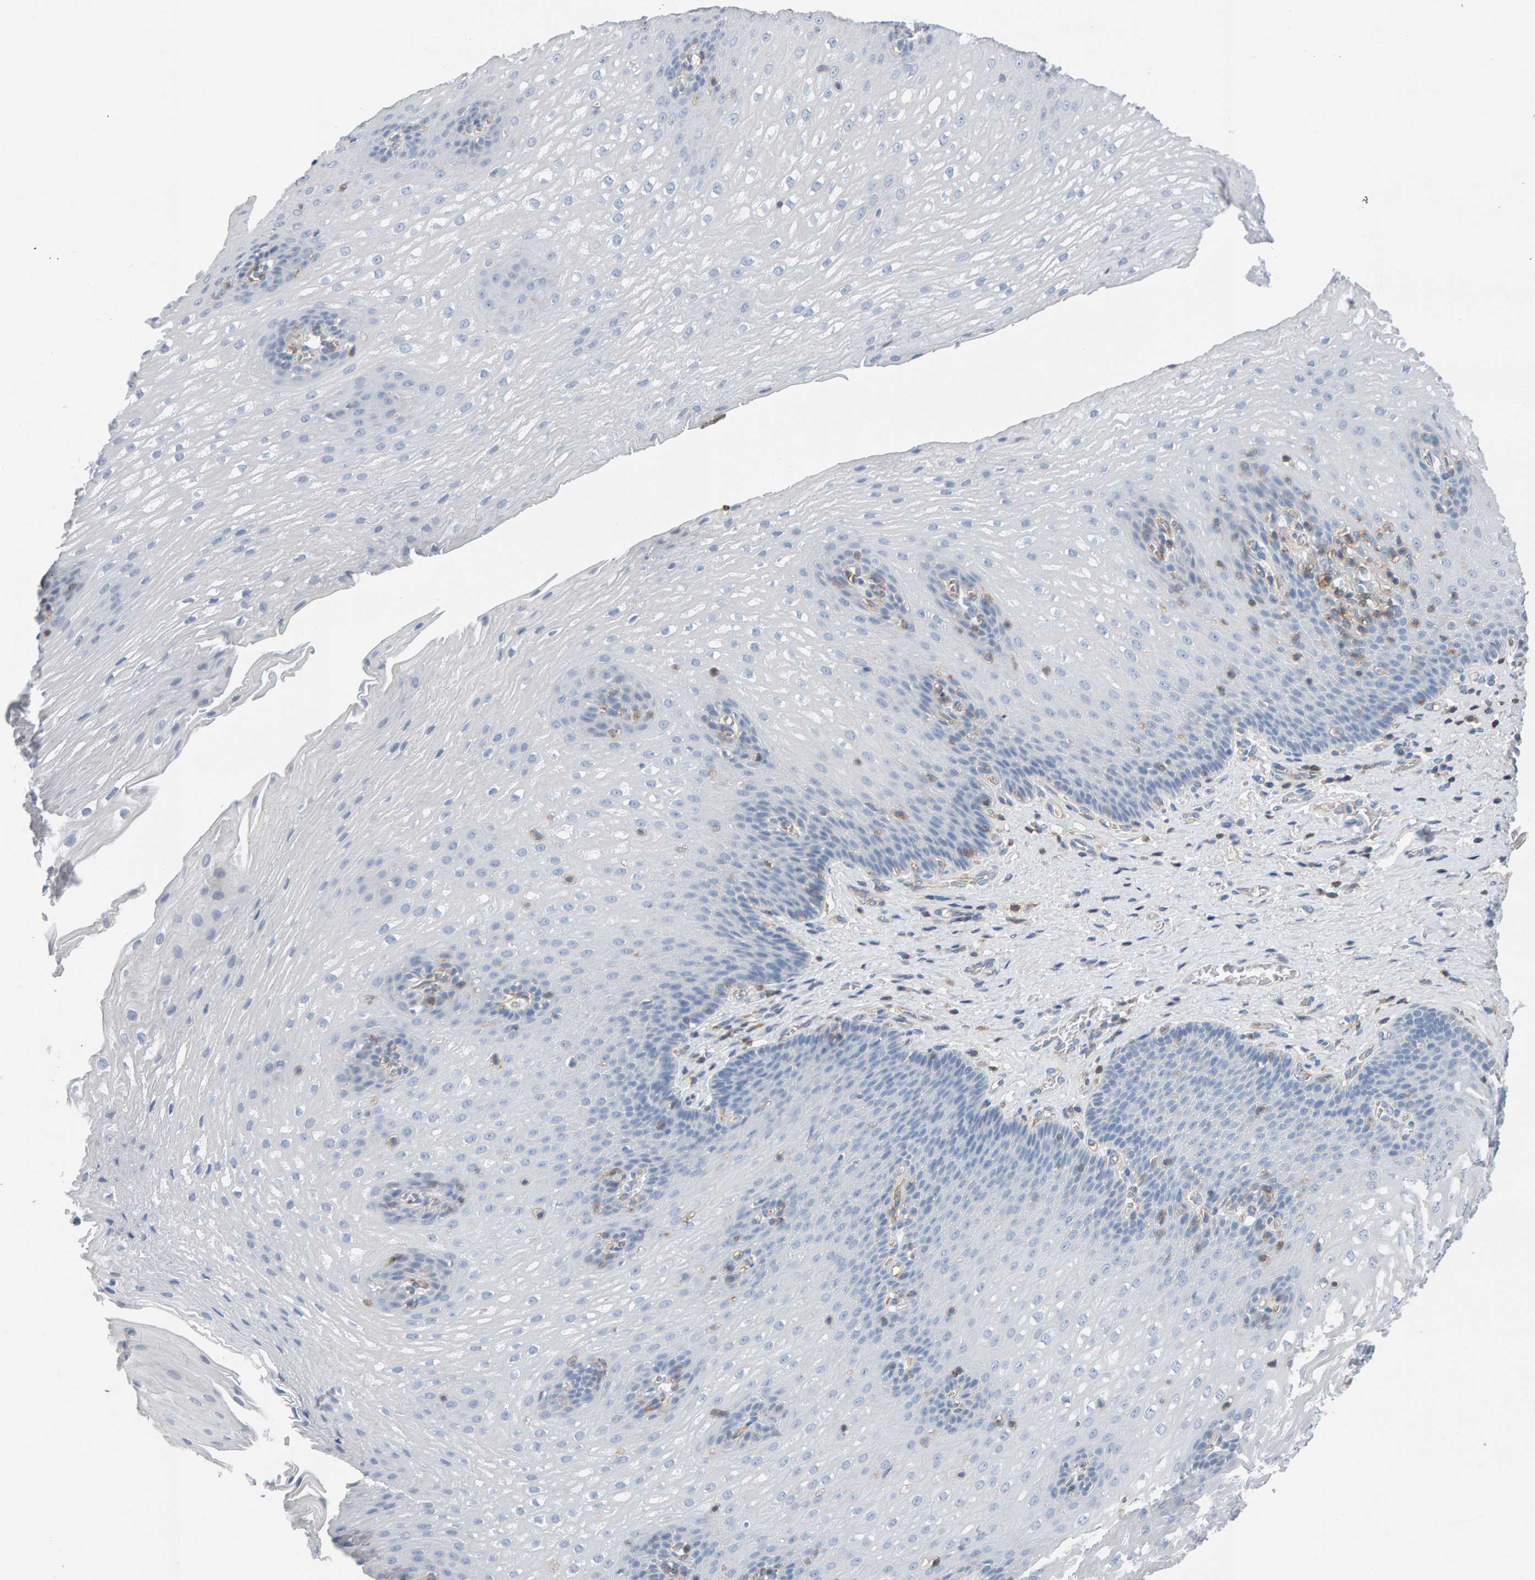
{"staining": {"intensity": "negative", "quantity": "none", "location": "none"}, "tissue": "esophagus", "cell_type": "Squamous epithelial cells", "image_type": "normal", "snomed": [{"axis": "morphology", "description": "Normal tissue, NOS"}, {"axis": "topography", "description": "Esophagus"}], "caption": "This is a histopathology image of immunohistochemistry staining of unremarkable esophagus, which shows no positivity in squamous epithelial cells.", "gene": "FYN", "patient": {"sex": "male", "age": 48}}